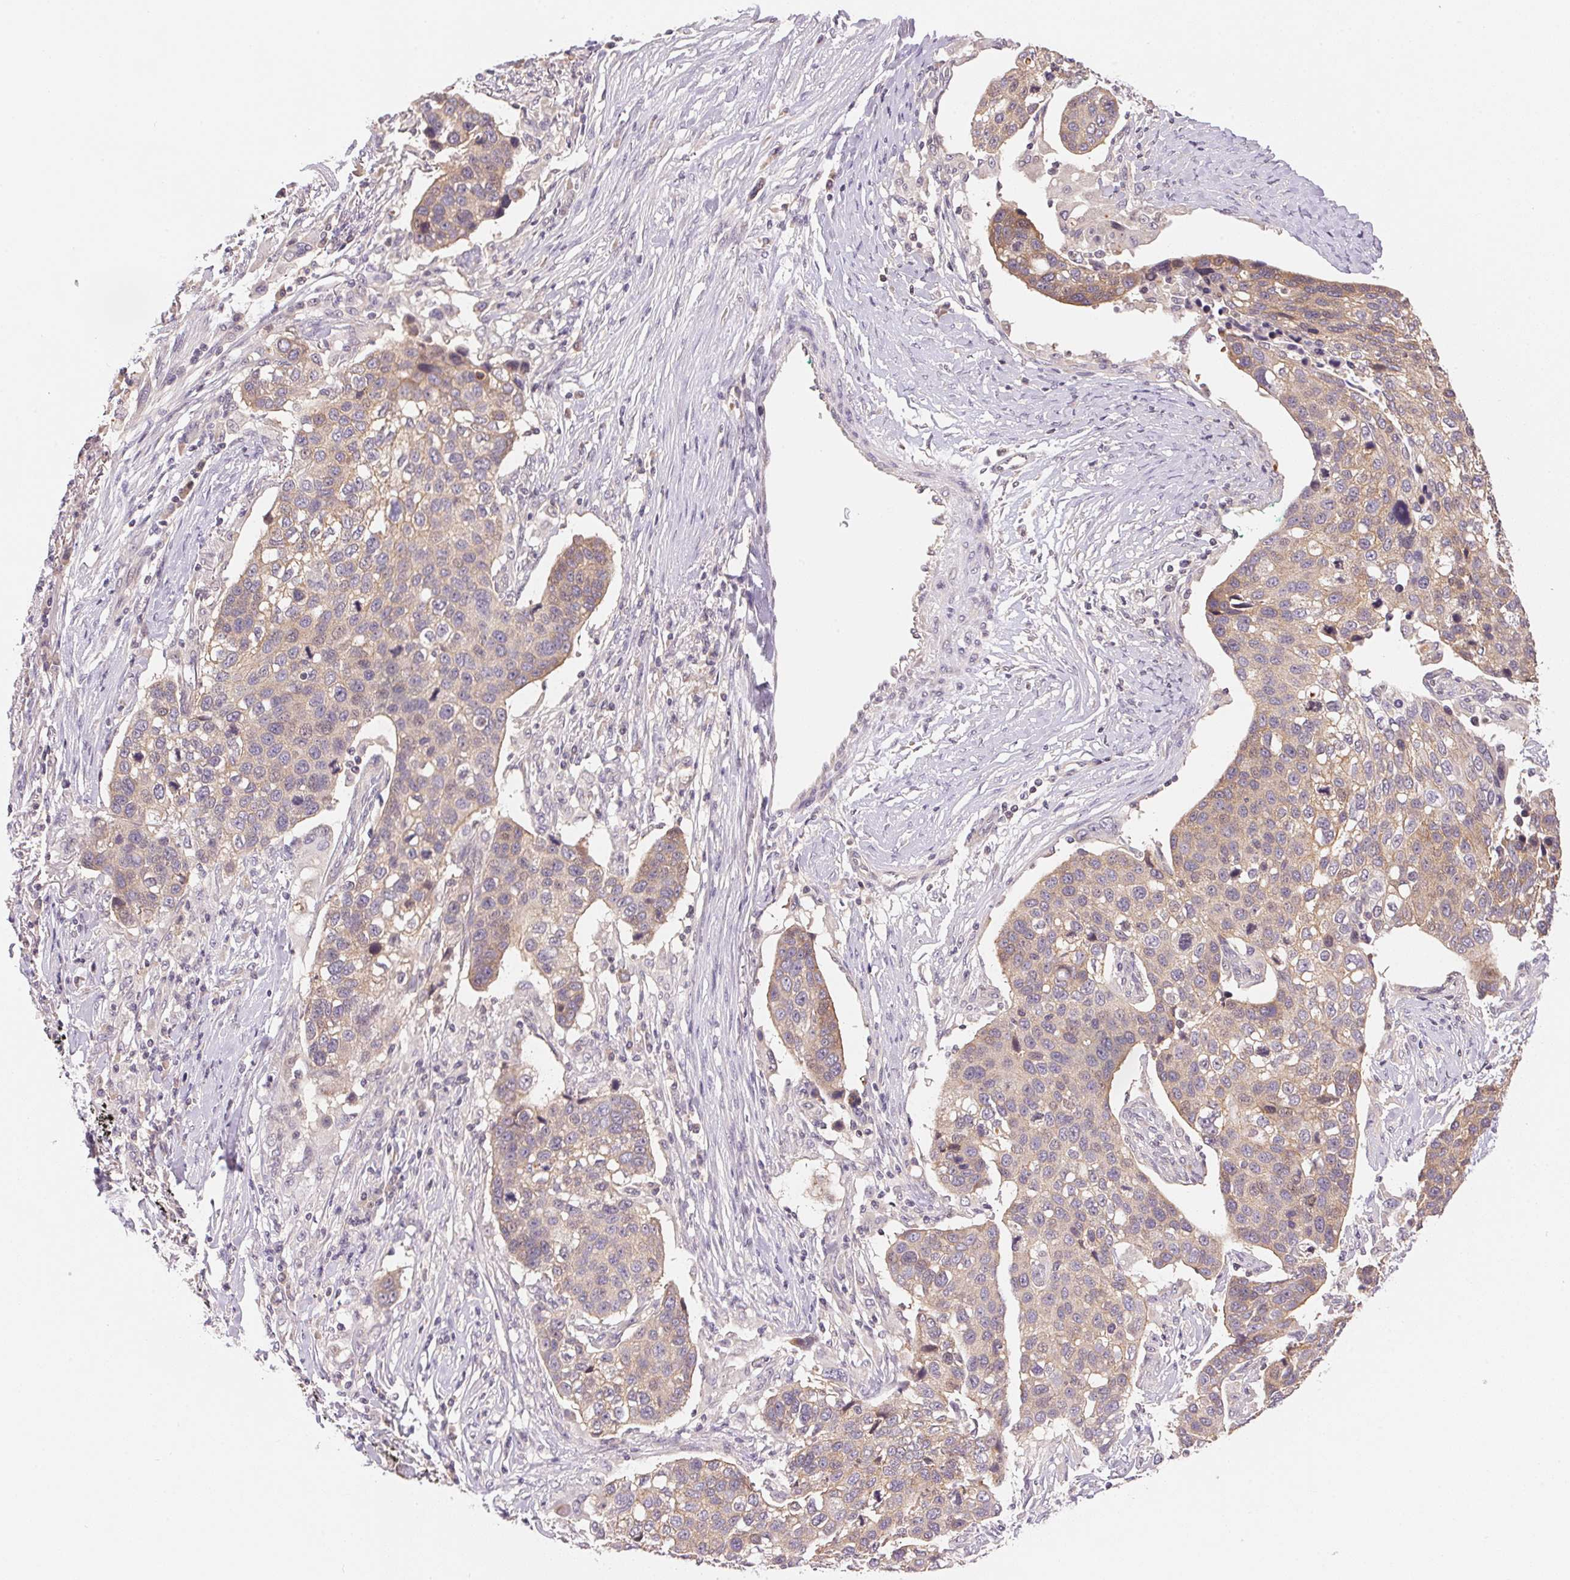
{"staining": {"intensity": "weak", "quantity": "25%-75%", "location": "cytoplasmic/membranous"}, "tissue": "lung cancer", "cell_type": "Tumor cells", "image_type": "cancer", "snomed": [{"axis": "morphology", "description": "Squamous cell carcinoma, NOS"}, {"axis": "topography", "description": "Lymph node"}, {"axis": "topography", "description": "Lung"}], "caption": "The image reveals immunohistochemical staining of lung squamous cell carcinoma. There is weak cytoplasmic/membranous positivity is seen in about 25%-75% of tumor cells. The staining was performed using DAB (3,3'-diaminobenzidine), with brown indicating positive protein expression. Nuclei are stained blue with hematoxylin.", "gene": "BNIP5", "patient": {"sex": "male", "age": 61}}